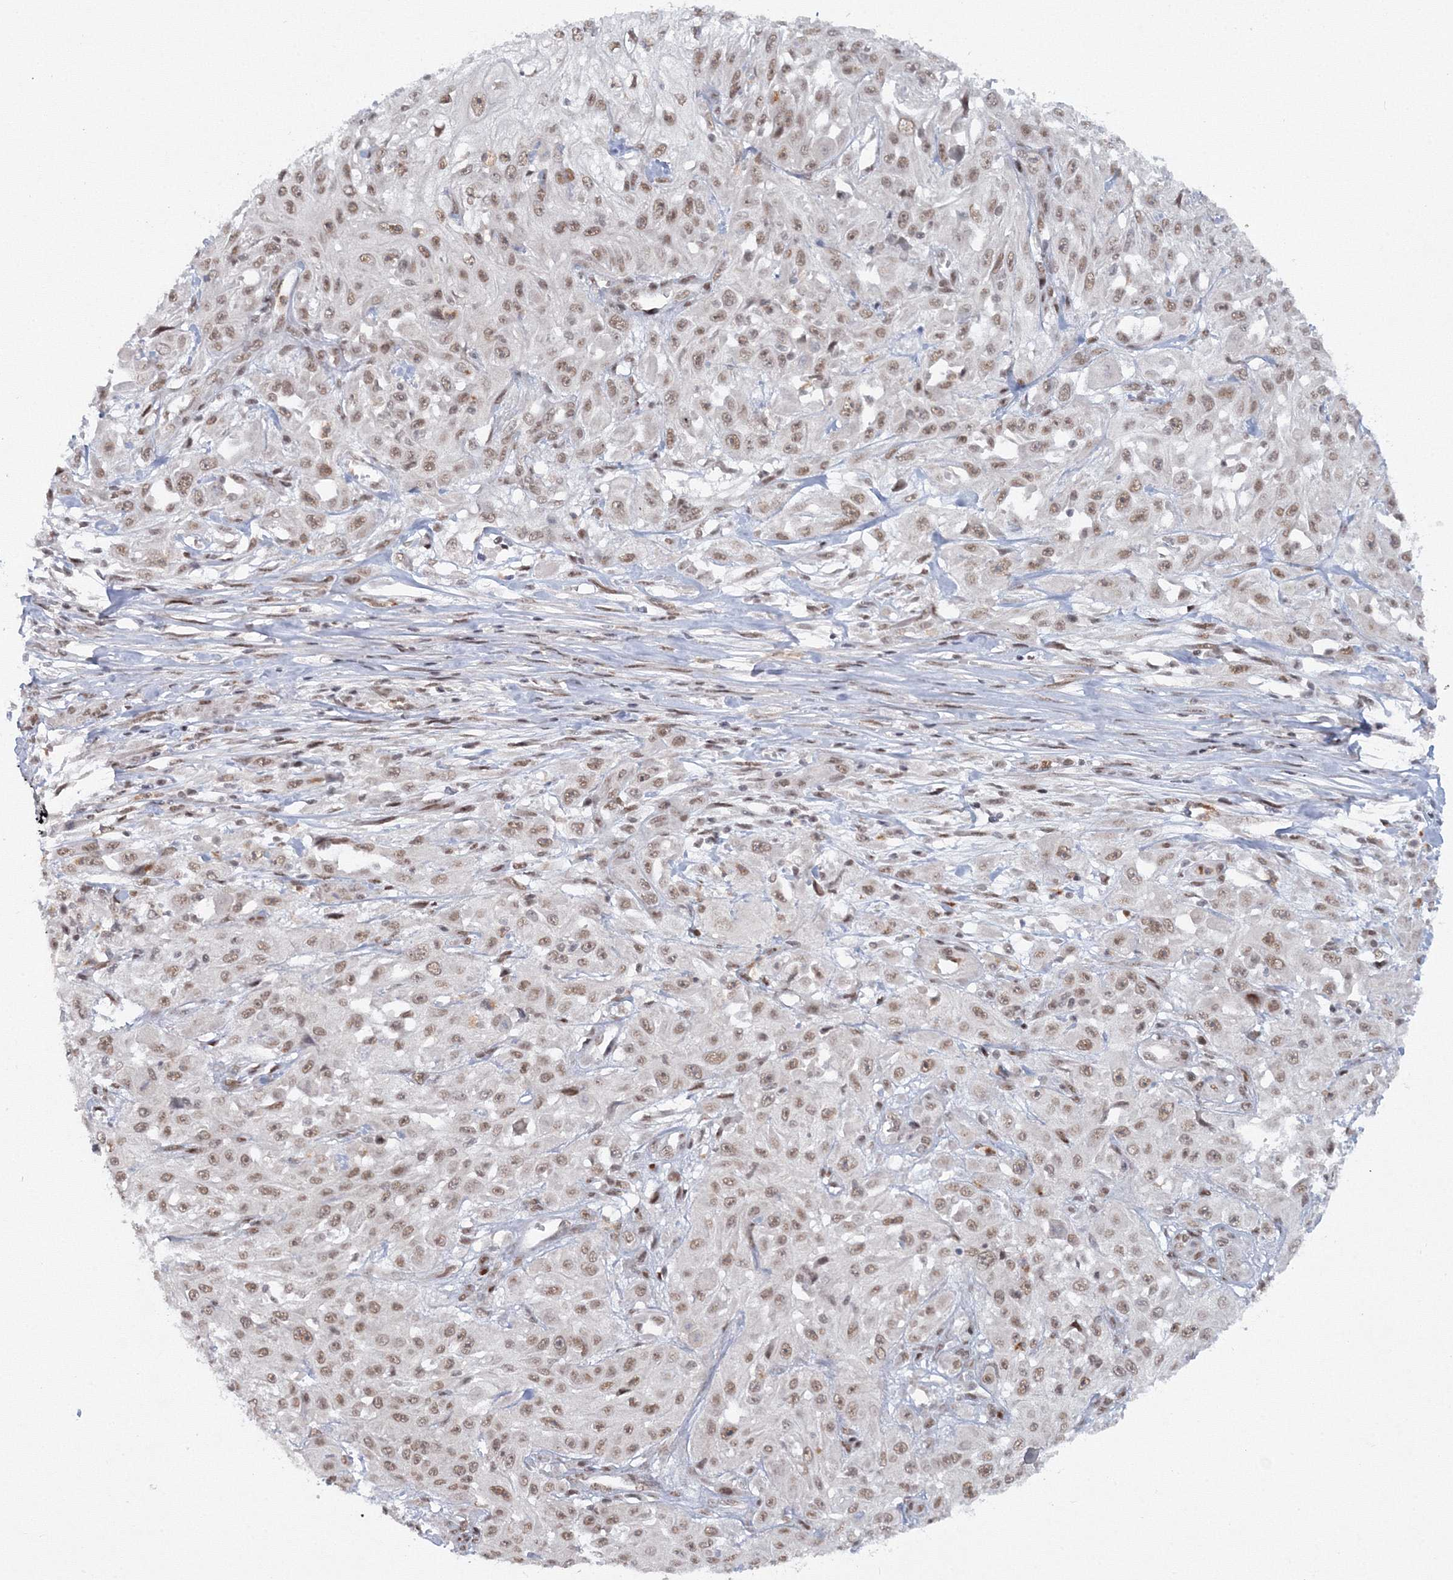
{"staining": {"intensity": "moderate", "quantity": ">75%", "location": "nuclear"}, "tissue": "skin cancer", "cell_type": "Tumor cells", "image_type": "cancer", "snomed": [{"axis": "morphology", "description": "Squamous cell carcinoma, NOS"}, {"axis": "morphology", "description": "Squamous cell carcinoma, metastatic, NOS"}, {"axis": "topography", "description": "Skin"}, {"axis": "topography", "description": "Lymph node"}], "caption": "DAB immunohistochemical staining of skin metastatic squamous cell carcinoma shows moderate nuclear protein expression in approximately >75% of tumor cells.", "gene": "C3orf33", "patient": {"sex": "male", "age": 75}}